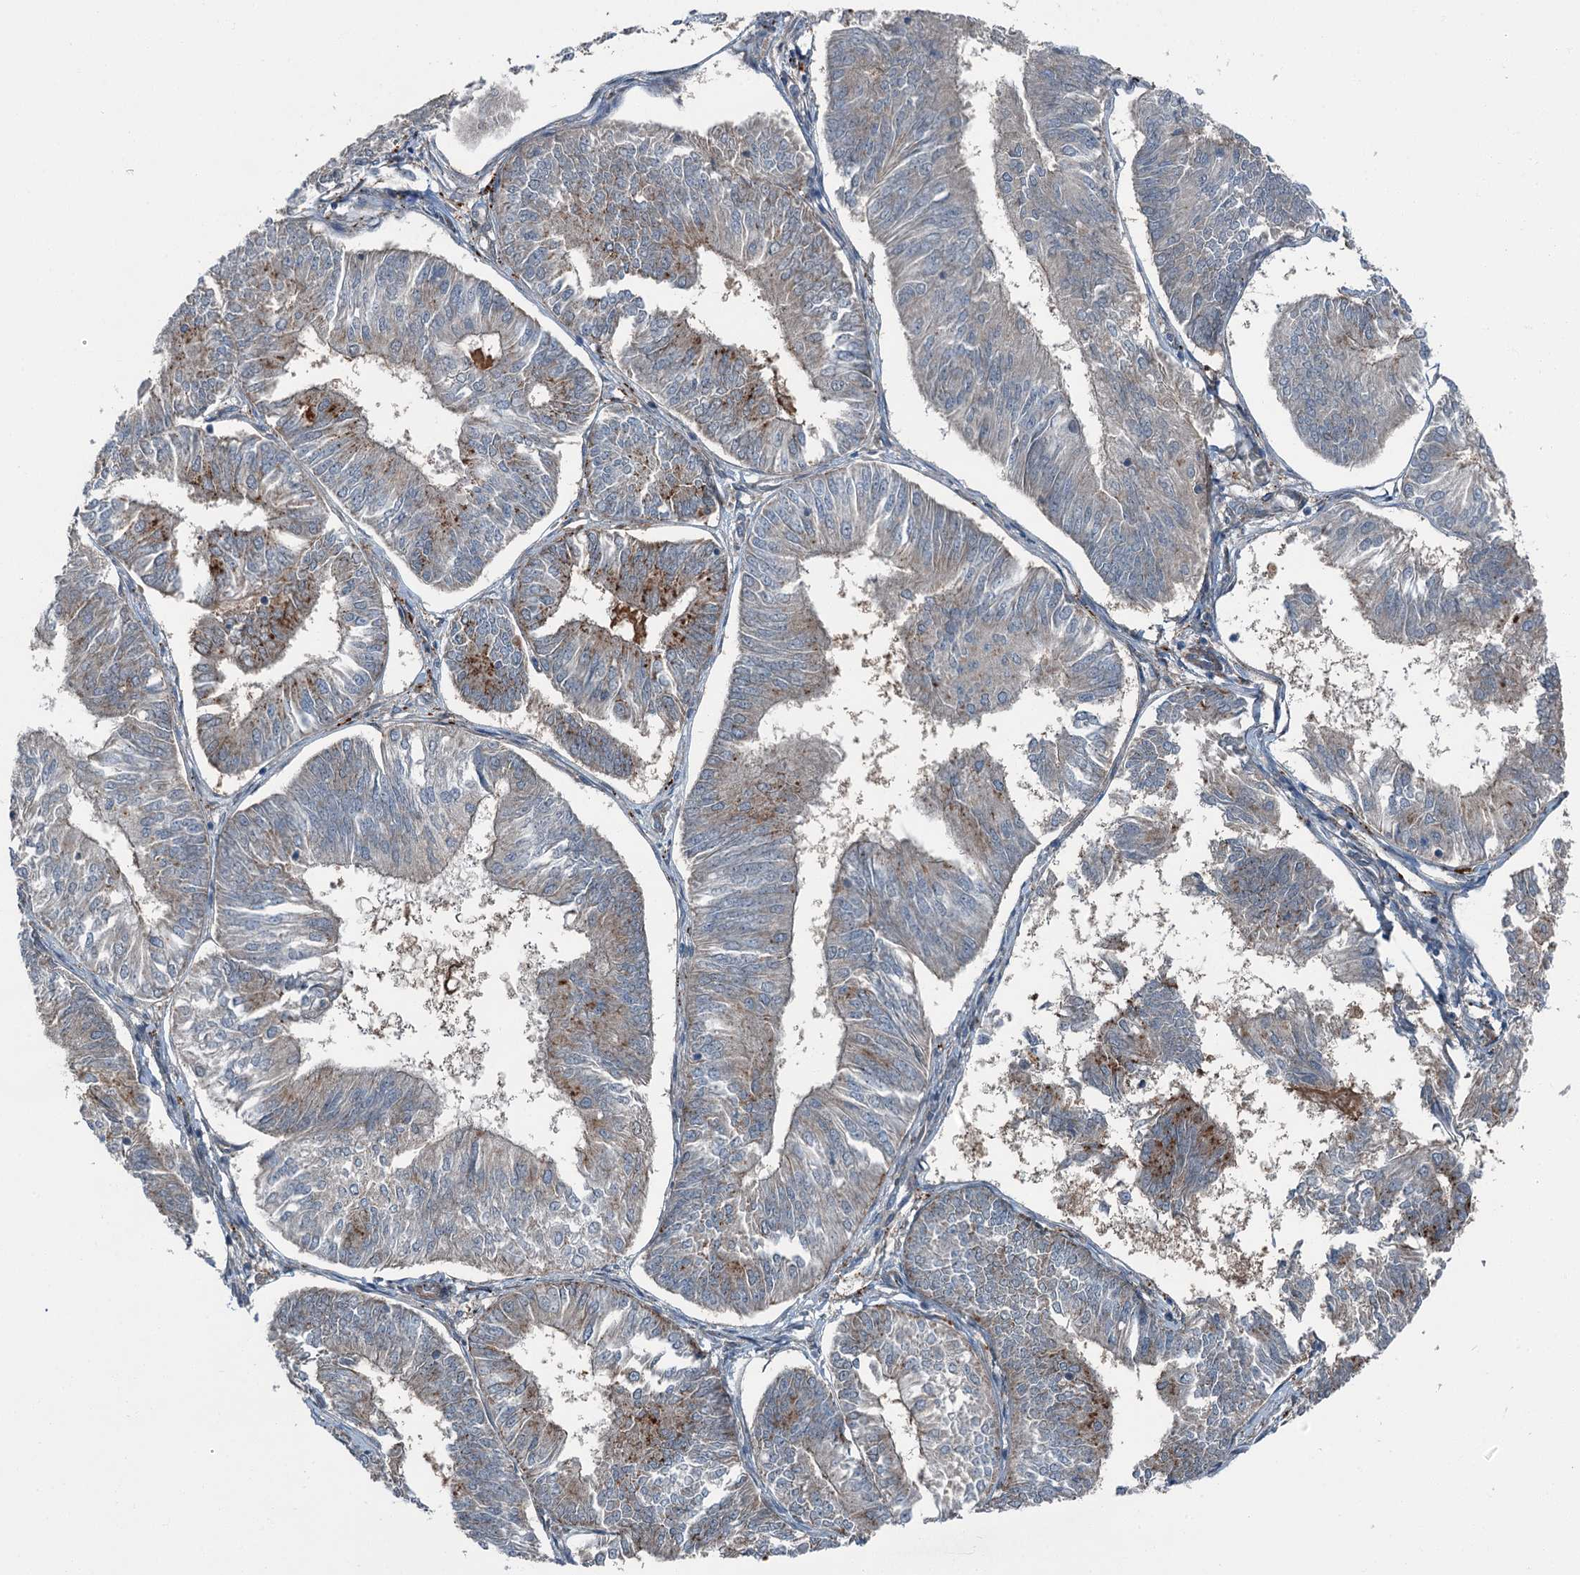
{"staining": {"intensity": "strong", "quantity": "<25%", "location": "cytoplasmic/membranous"}, "tissue": "endometrial cancer", "cell_type": "Tumor cells", "image_type": "cancer", "snomed": [{"axis": "morphology", "description": "Adenocarcinoma, NOS"}, {"axis": "topography", "description": "Endometrium"}], "caption": "Endometrial adenocarcinoma stained with a protein marker reveals strong staining in tumor cells.", "gene": "AXL", "patient": {"sex": "female", "age": 58}}